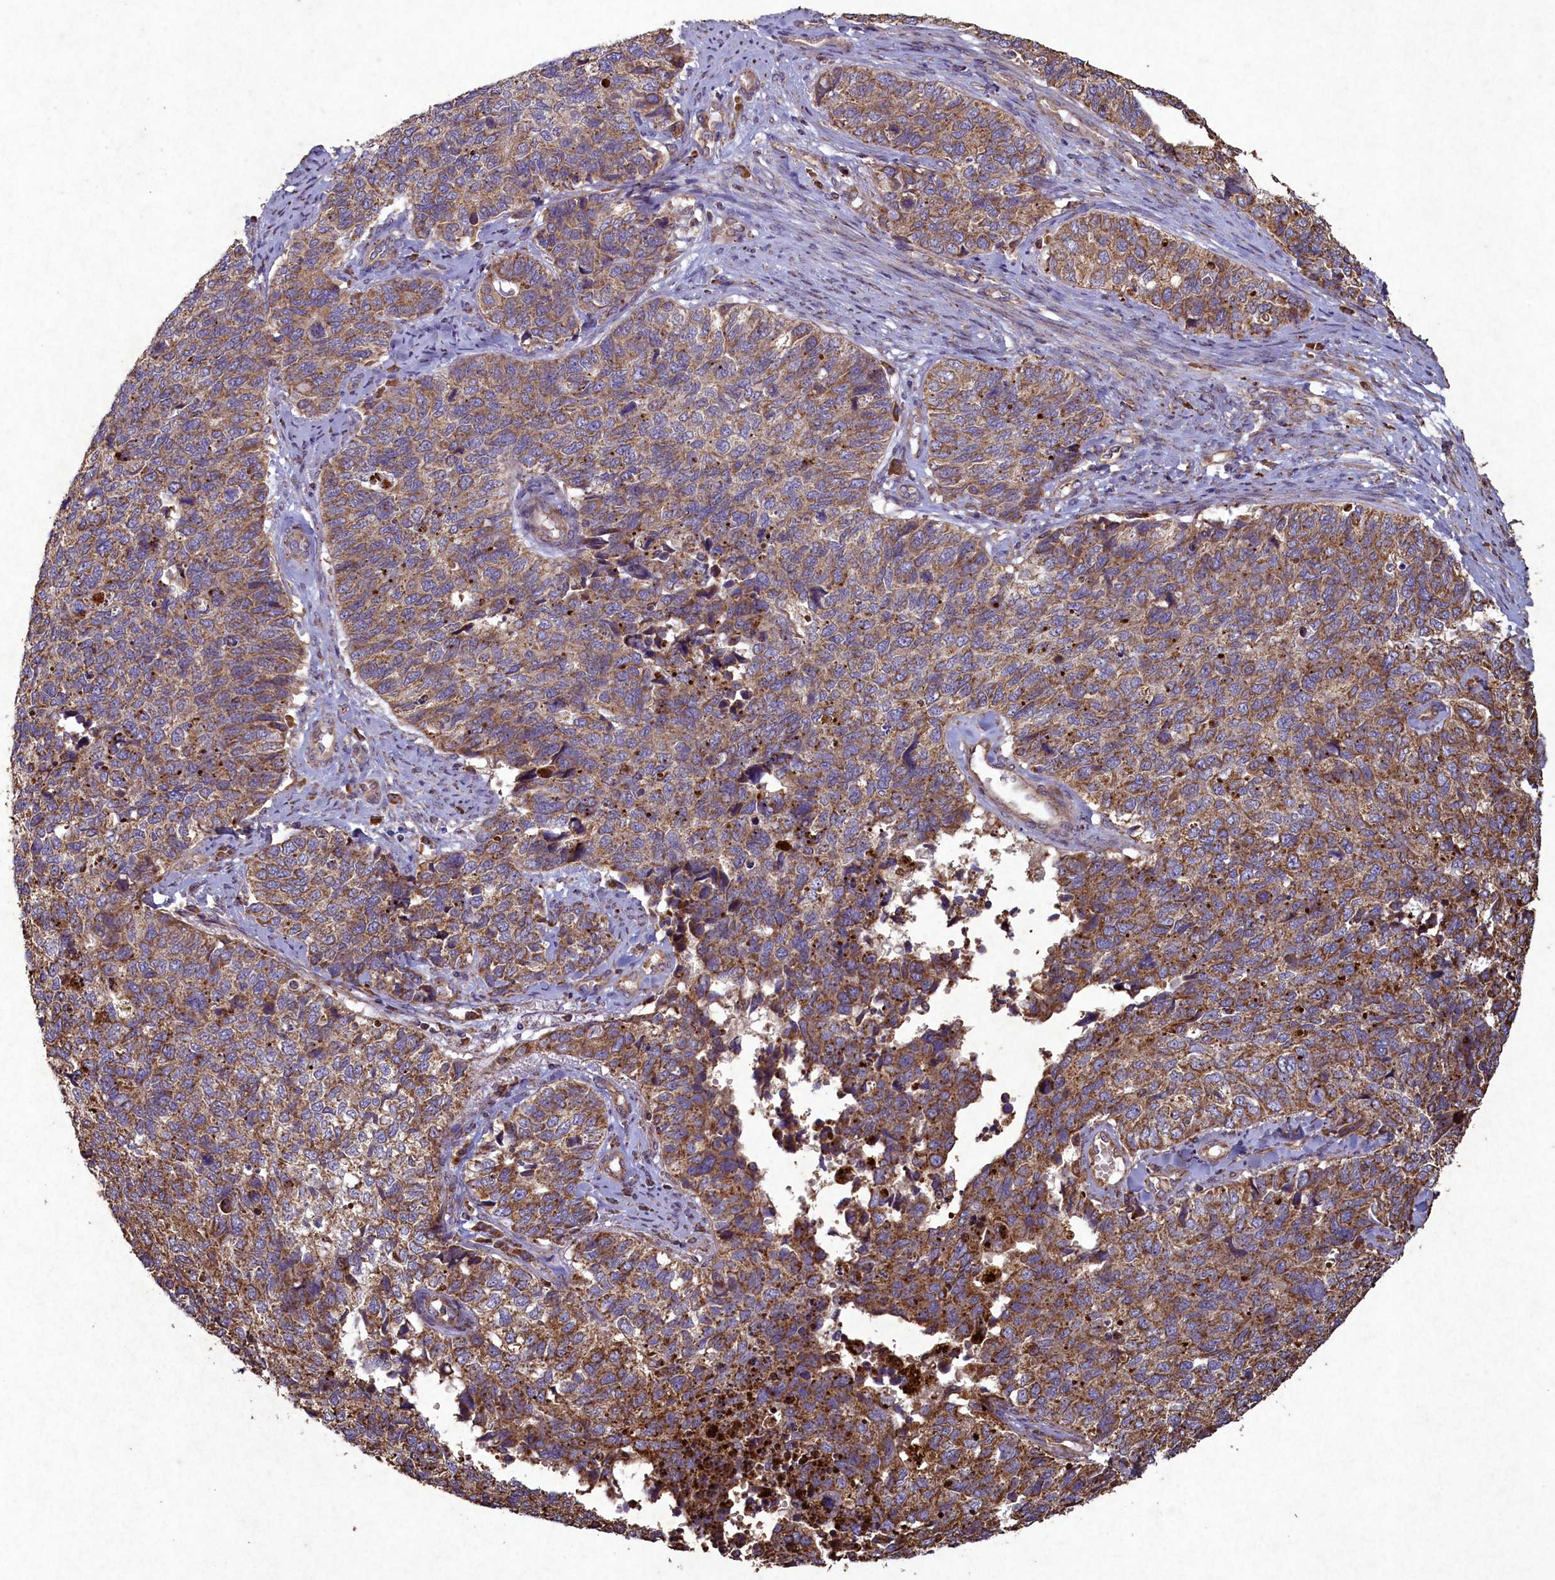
{"staining": {"intensity": "moderate", "quantity": ">75%", "location": "cytoplasmic/membranous"}, "tissue": "cervical cancer", "cell_type": "Tumor cells", "image_type": "cancer", "snomed": [{"axis": "morphology", "description": "Squamous cell carcinoma, NOS"}, {"axis": "topography", "description": "Cervix"}], "caption": "Brown immunohistochemical staining in human squamous cell carcinoma (cervical) reveals moderate cytoplasmic/membranous positivity in about >75% of tumor cells. The protein is shown in brown color, while the nuclei are stained blue.", "gene": "CIAO2B", "patient": {"sex": "female", "age": 63}}